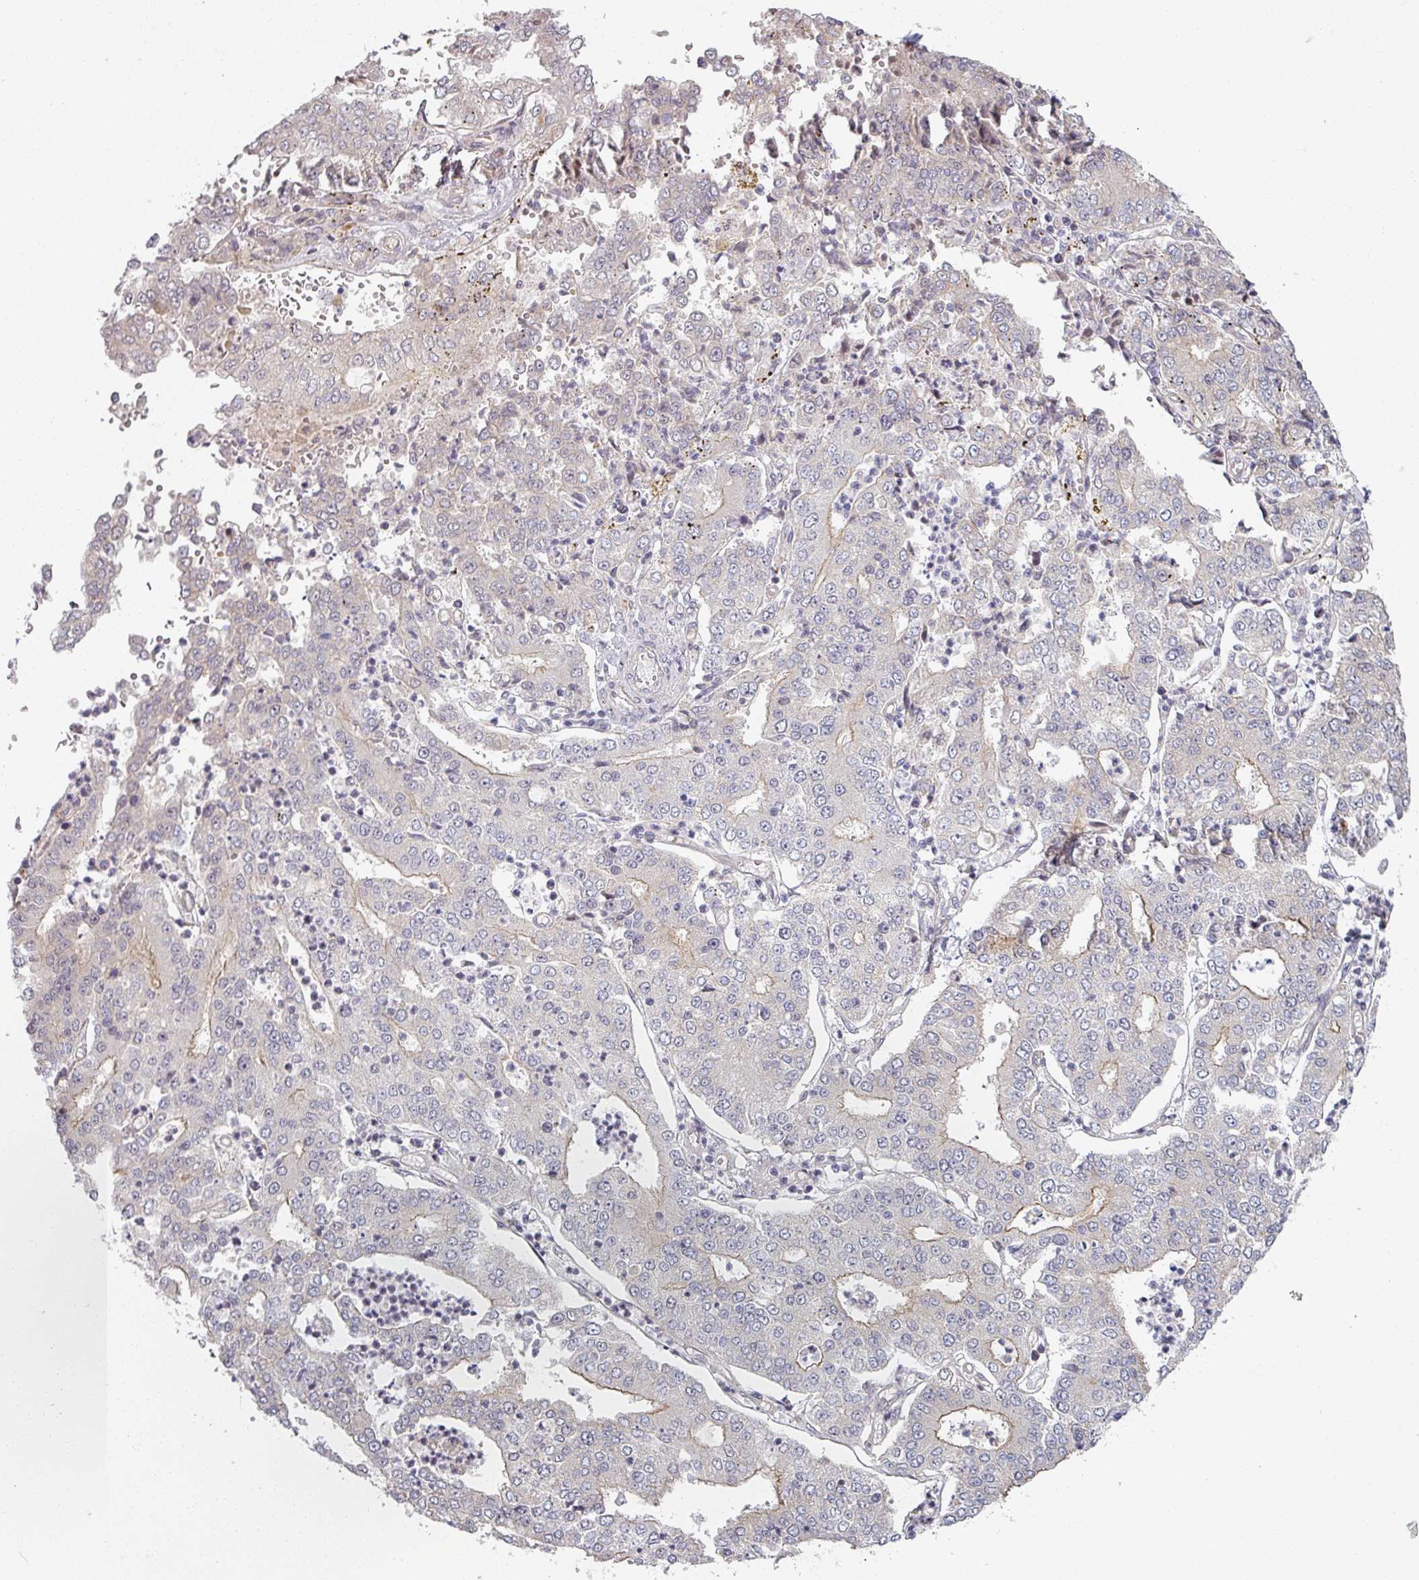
{"staining": {"intensity": "weak", "quantity": "<25%", "location": "cytoplasmic/membranous"}, "tissue": "stomach cancer", "cell_type": "Tumor cells", "image_type": "cancer", "snomed": [{"axis": "morphology", "description": "Adenocarcinoma, NOS"}, {"axis": "topography", "description": "Stomach"}], "caption": "A high-resolution image shows immunohistochemistry staining of adenocarcinoma (stomach), which displays no significant staining in tumor cells.", "gene": "PLEKHJ1", "patient": {"sex": "male", "age": 76}}